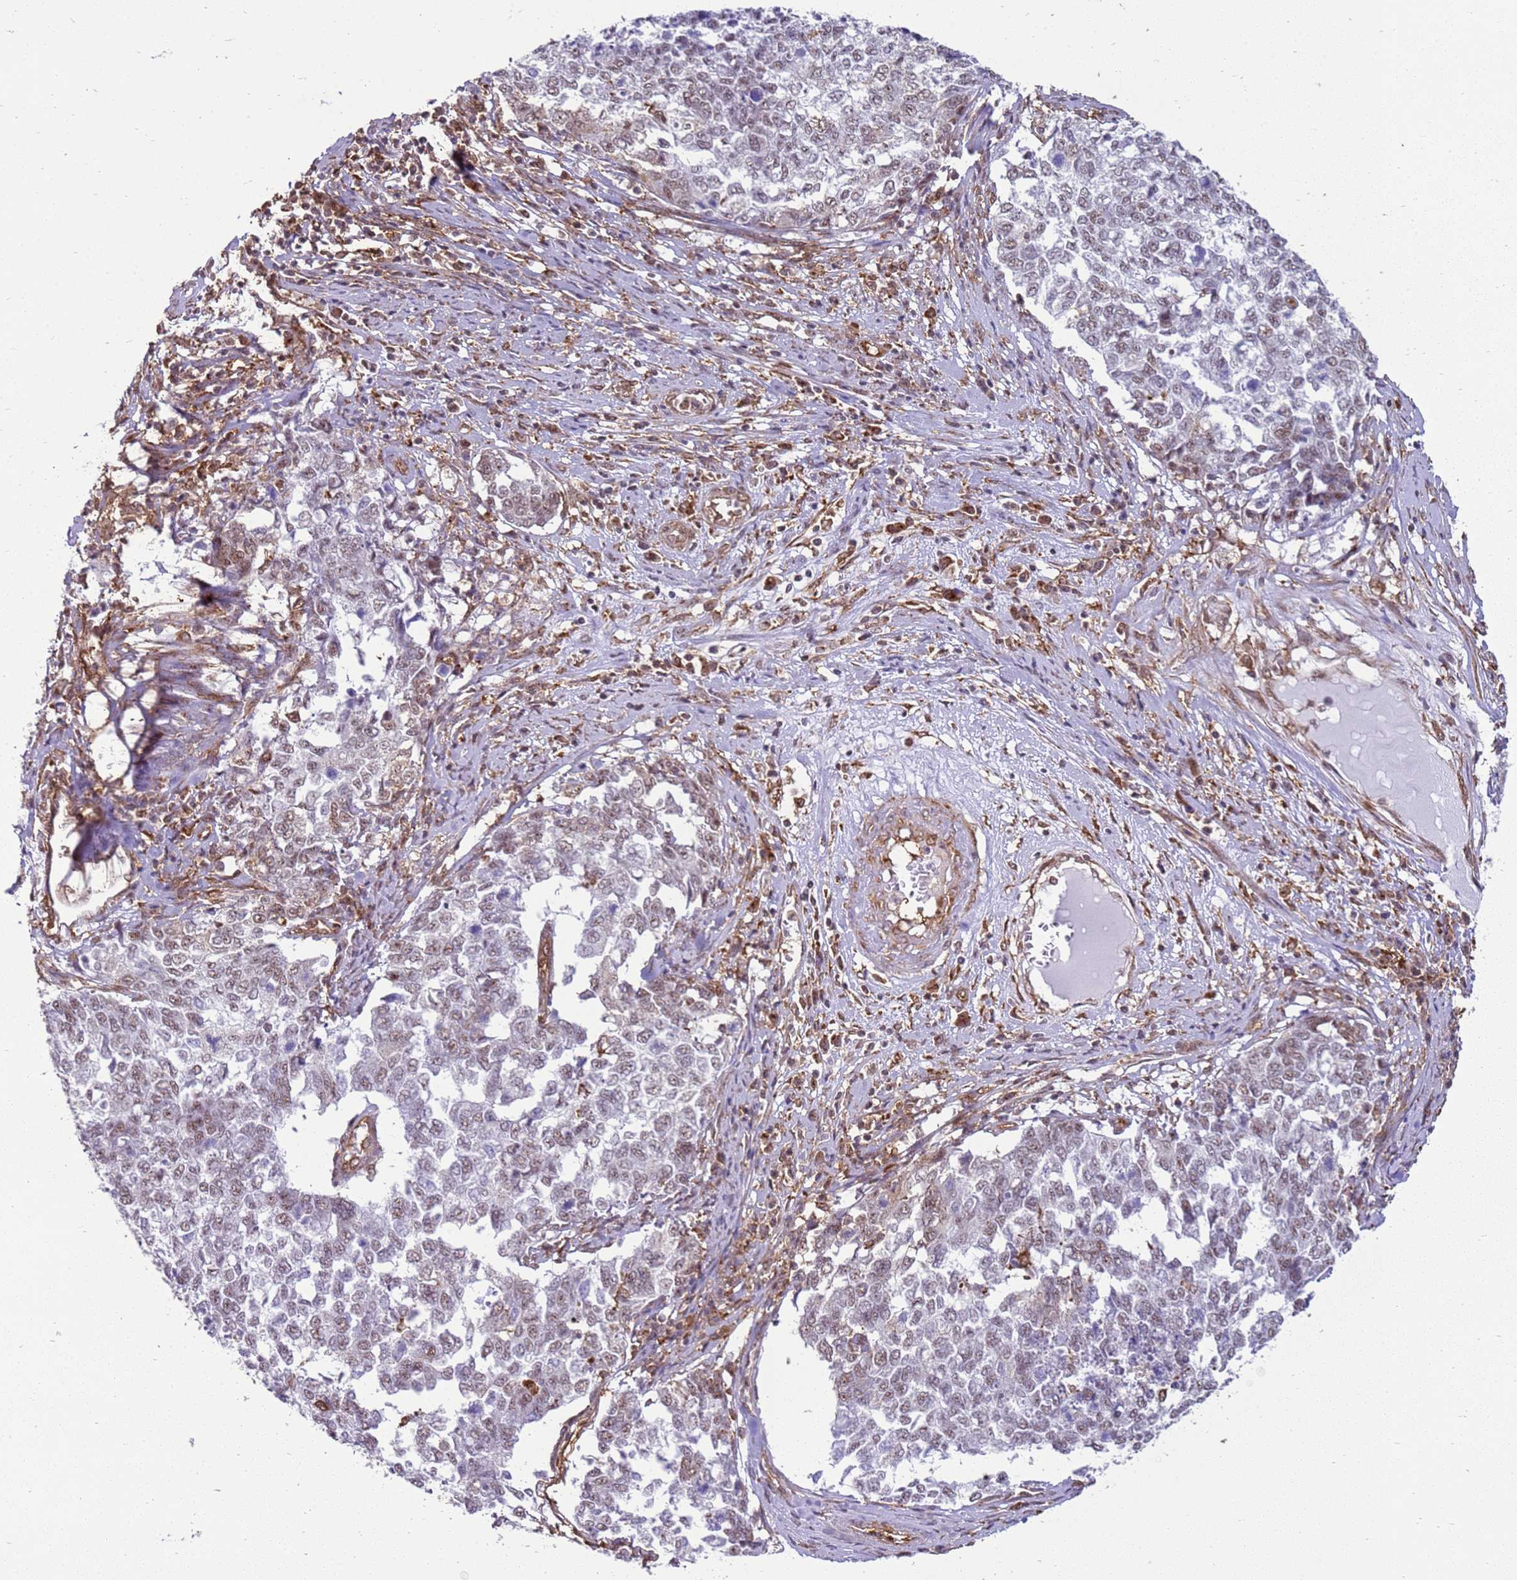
{"staining": {"intensity": "weak", "quantity": "25%-75%", "location": "nuclear"}, "tissue": "cervical cancer", "cell_type": "Tumor cells", "image_type": "cancer", "snomed": [{"axis": "morphology", "description": "Squamous cell carcinoma, NOS"}, {"axis": "topography", "description": "Cervix"}], "caption": "Protein expression analysis of squamous cell carcinoma (cervical) demonstrates weak nuclear positivity in about 25%-75% of tumor cells.", "gene": "GABRE", "patient": {"sex": "female", "age": 63}}